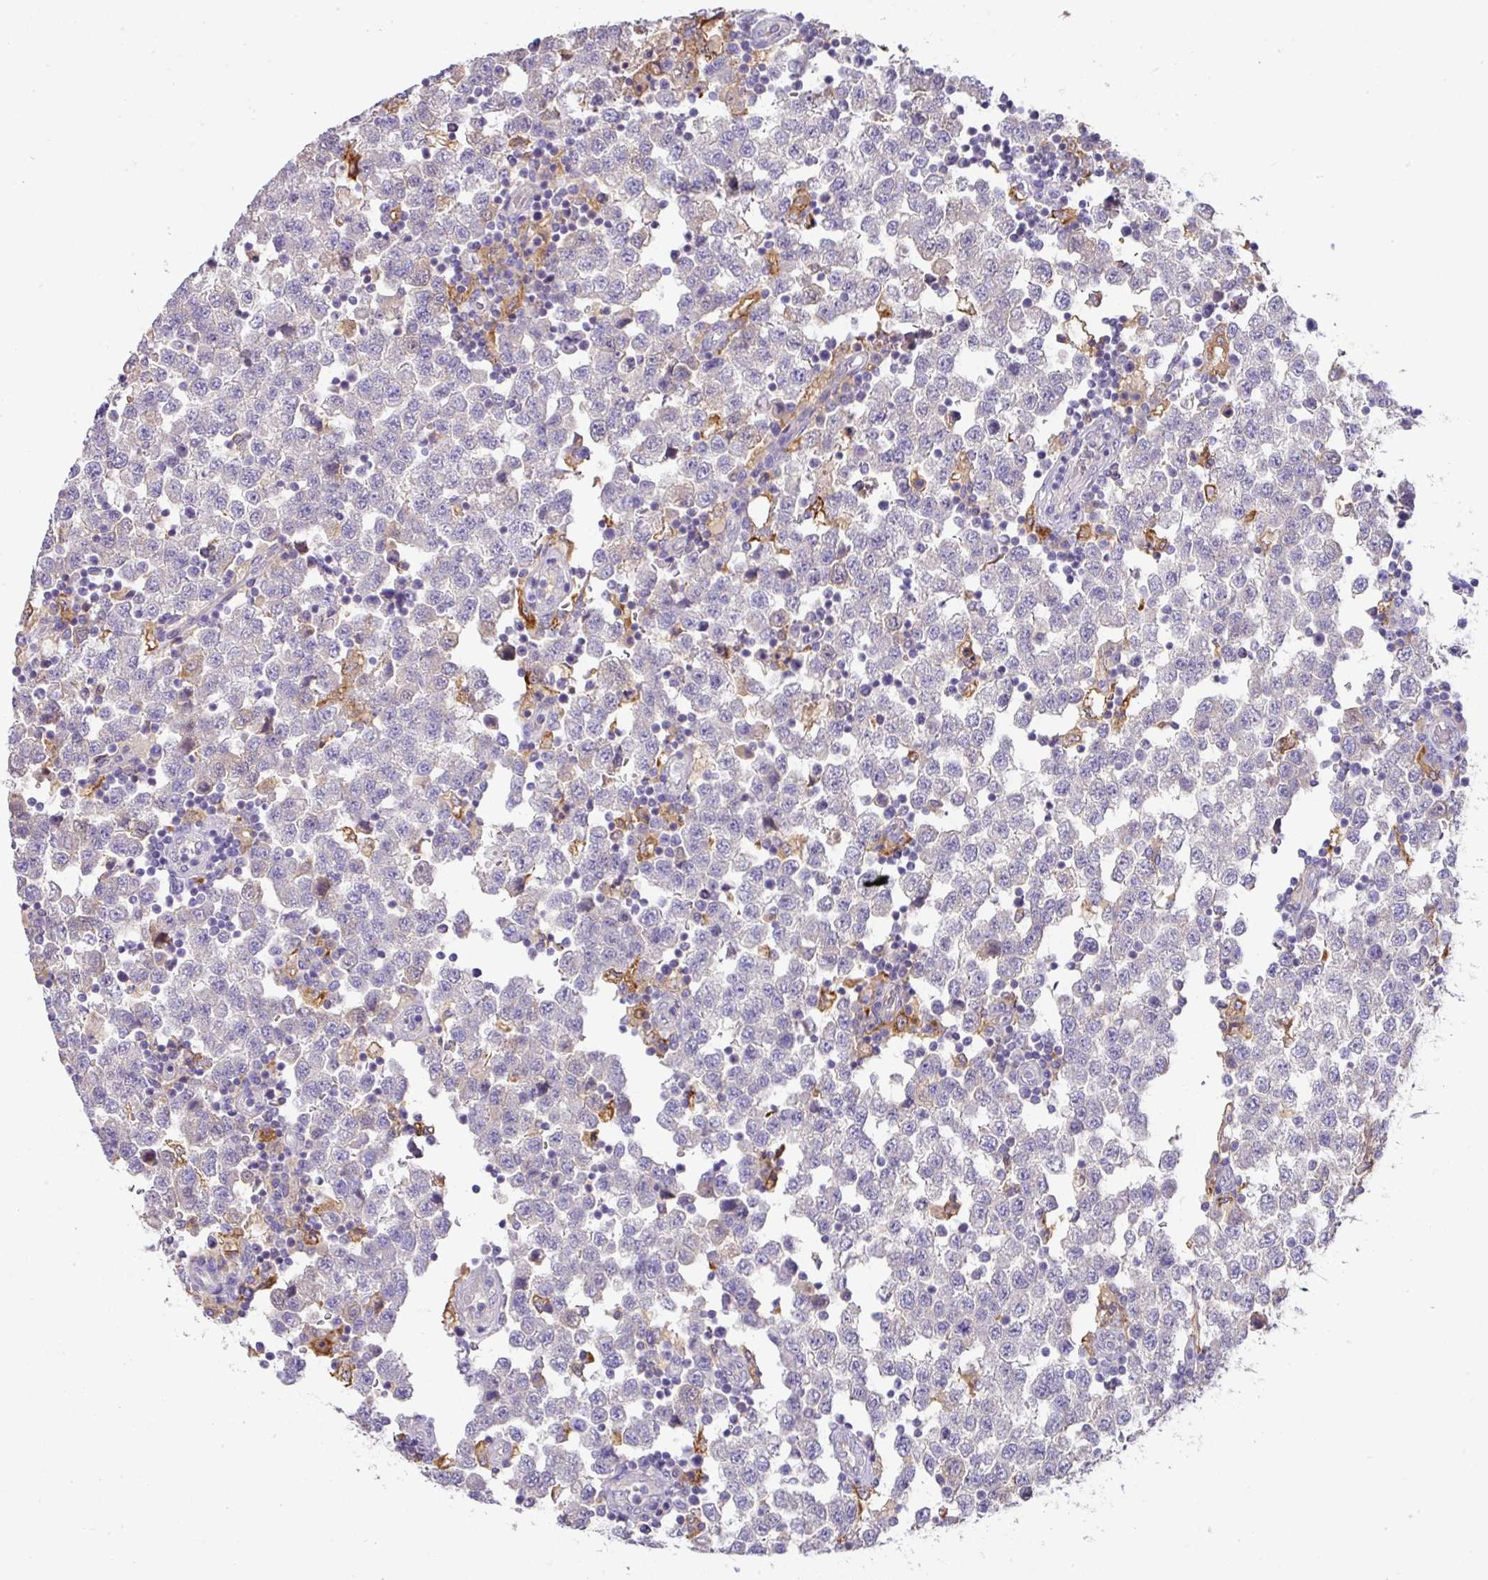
{"staining": {"intensity": "negative", "quantity": "none", "location": "none"}, "tissue": "testis cancer", "cell_type": "Tumor cells", "image_type": "cancer", "snomed": [{"axis": "morphology", "description": "Seminoma, NOS"}, {"axis": "topography", "description": "Testis"}], "caption": "An immunohistochemistry (IHC) photomicrograph of testis cancer (seminoma) is shown. There is no staining in tumor cells of testis cancer (seminoma).", "gene": "GCNT7", "patient": {"sex": "male", "age": 34}}